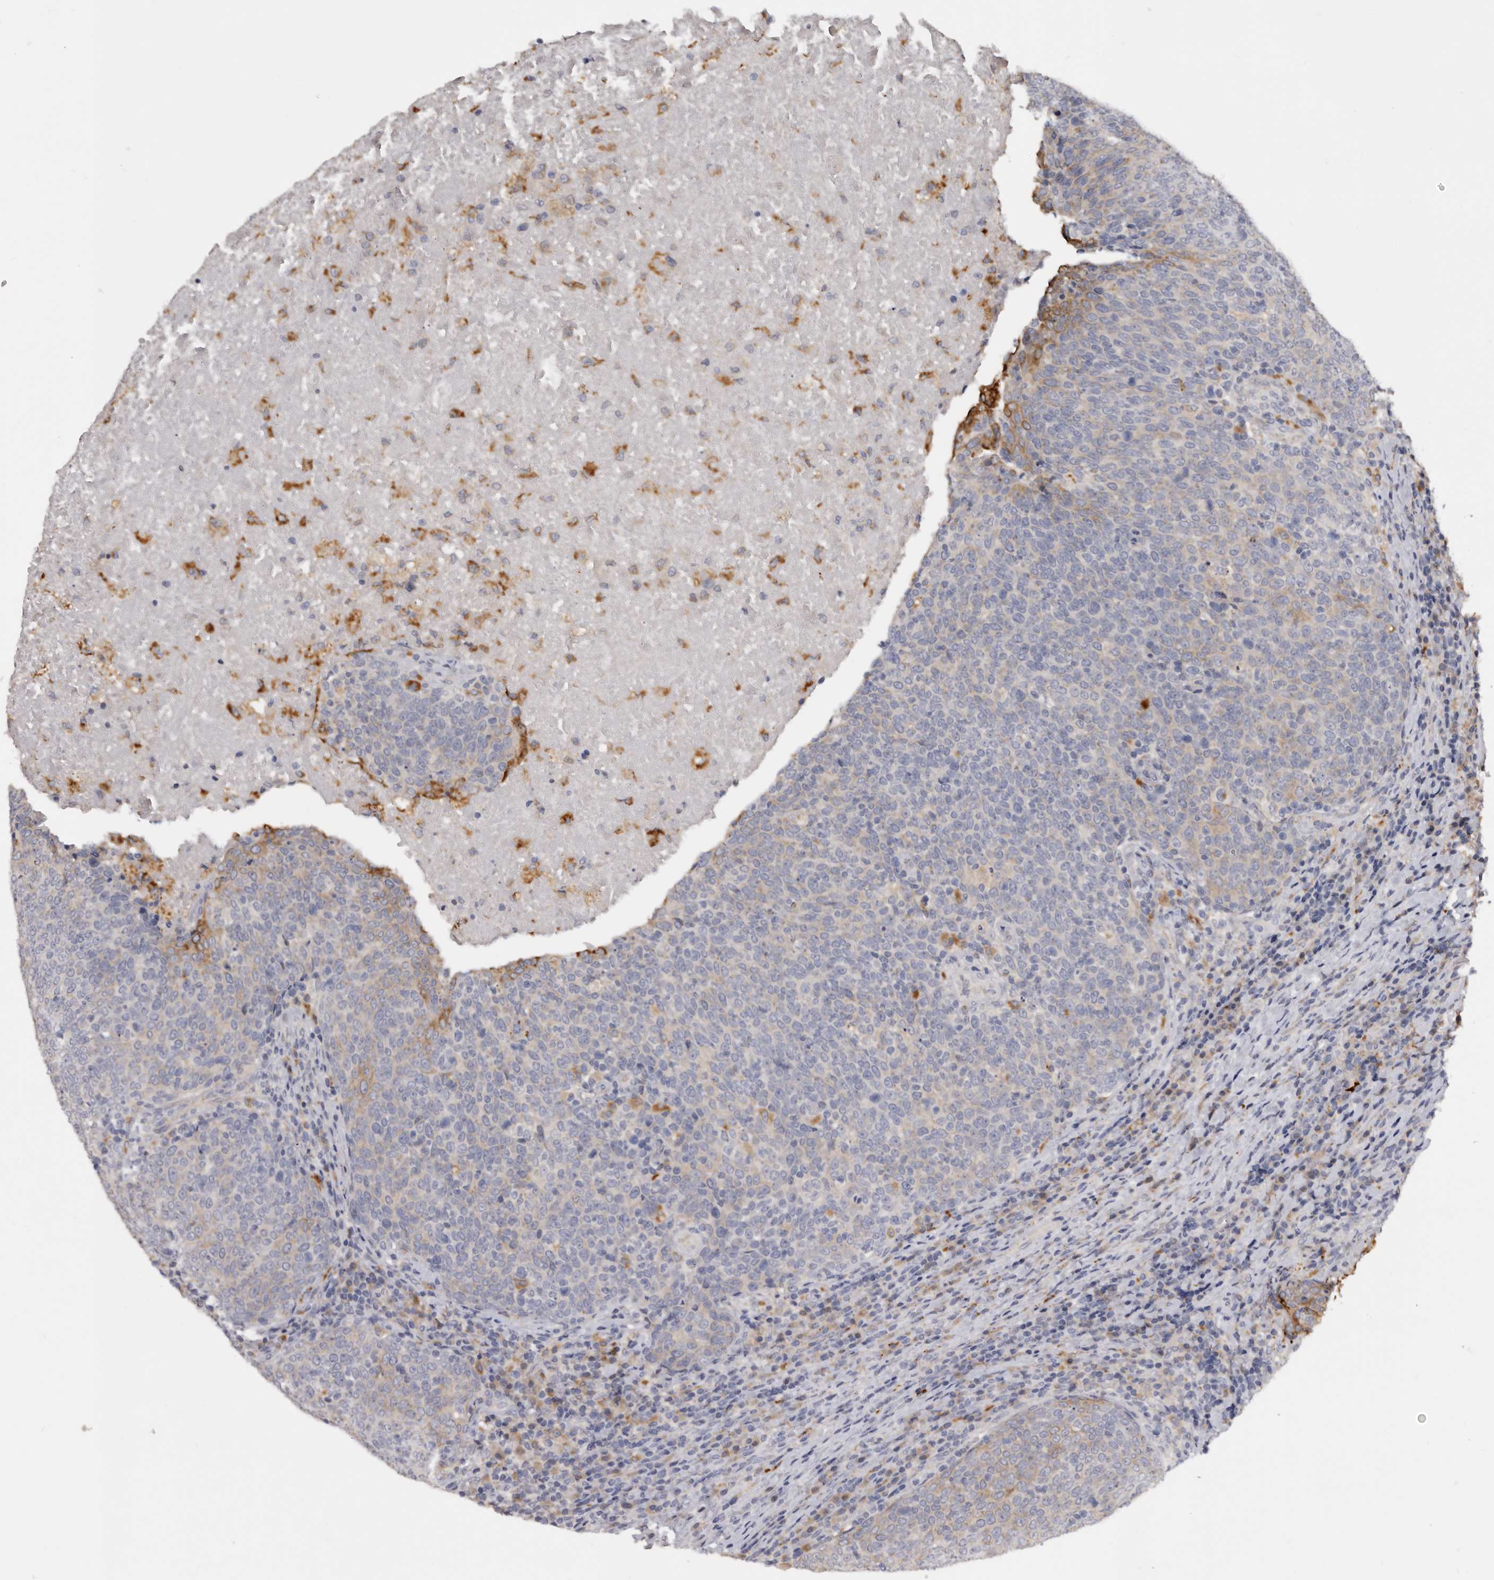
{"staining": {"intensity": "weak", "quantity": "<25%", "location": "cytoplasmic/membranous"}, "tissue": "head and neck cancer", "cell_type": "Tumor cells", "image_type": "cancer", "snomed": [{"axis": "morphology", "description": "Squamous cell carcinoma, NOS"}, {"axis": "morphology", "description": "Squamous cell carcinoma, metastatic, NOS"}, {"axis": "topography", "description": "Lymph node"}, {"axis": "topography", "description": "Head-Neck"}], "caption": "A high-resolution photomicrograph shows immunohistochemistry staining of head and neck cancer (metastatic squamous cell carcinoma), which demonstrates no significant staining in tumor cells.", "gene": "DAP", "patient": {"sex": "male", "age": 62}}